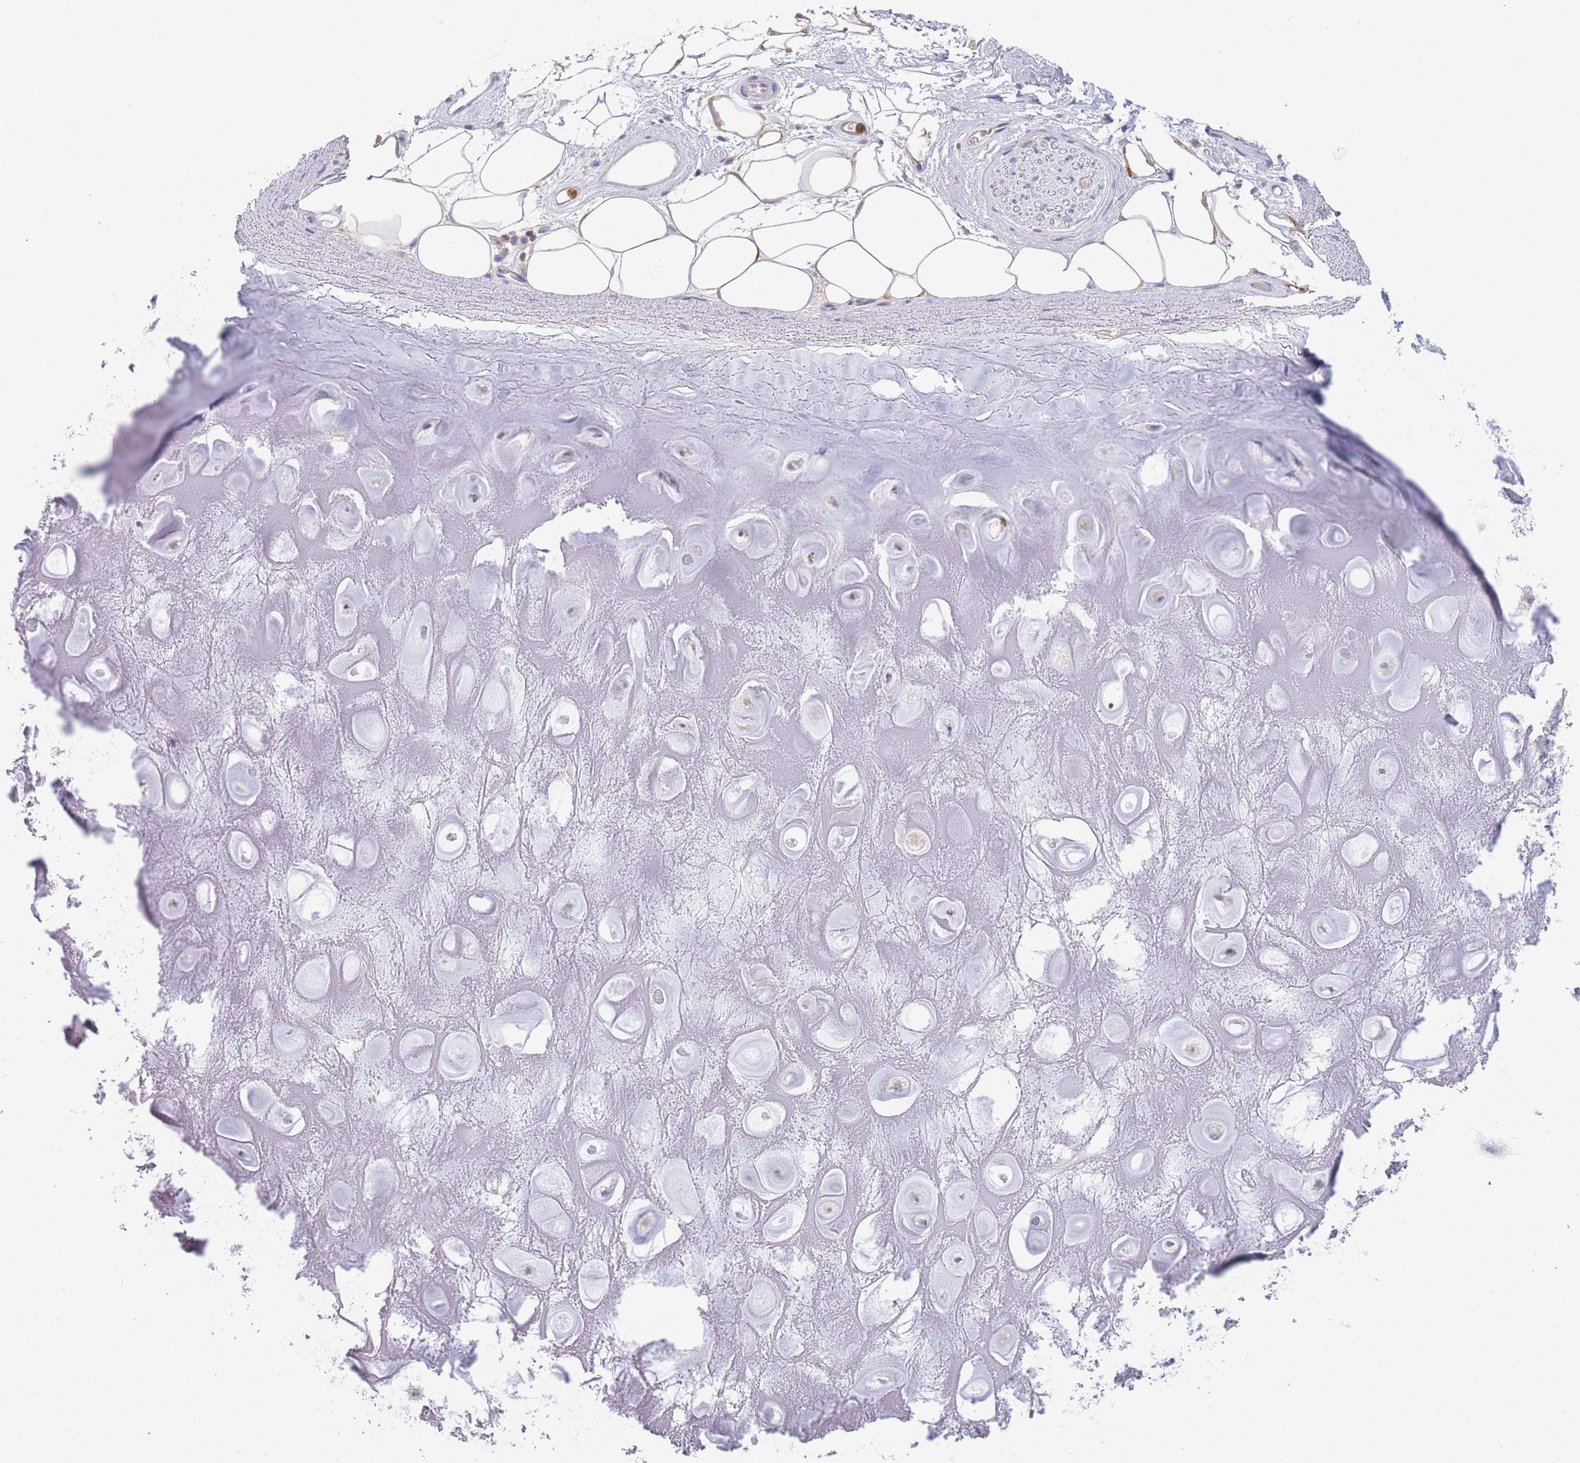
{"staining": {"intensity": "negative", "quantity": "none", "location": "none"}, "tissue": "adipose tissue", "cell_type": "Adipocytes", "image_type": "normal", "snomed": [{"axis": "morphology", "description": "Normal tissue, NOS"}, {"axis": "topography", "description": "Cartilage tissue"}], "caption": "IHC image of benign adipose tissue stained for a protein (brown), which shows no expression in adipocytes.", "gene": "ST3GAL4", "patient": {"sex": "male", "age": 81}}